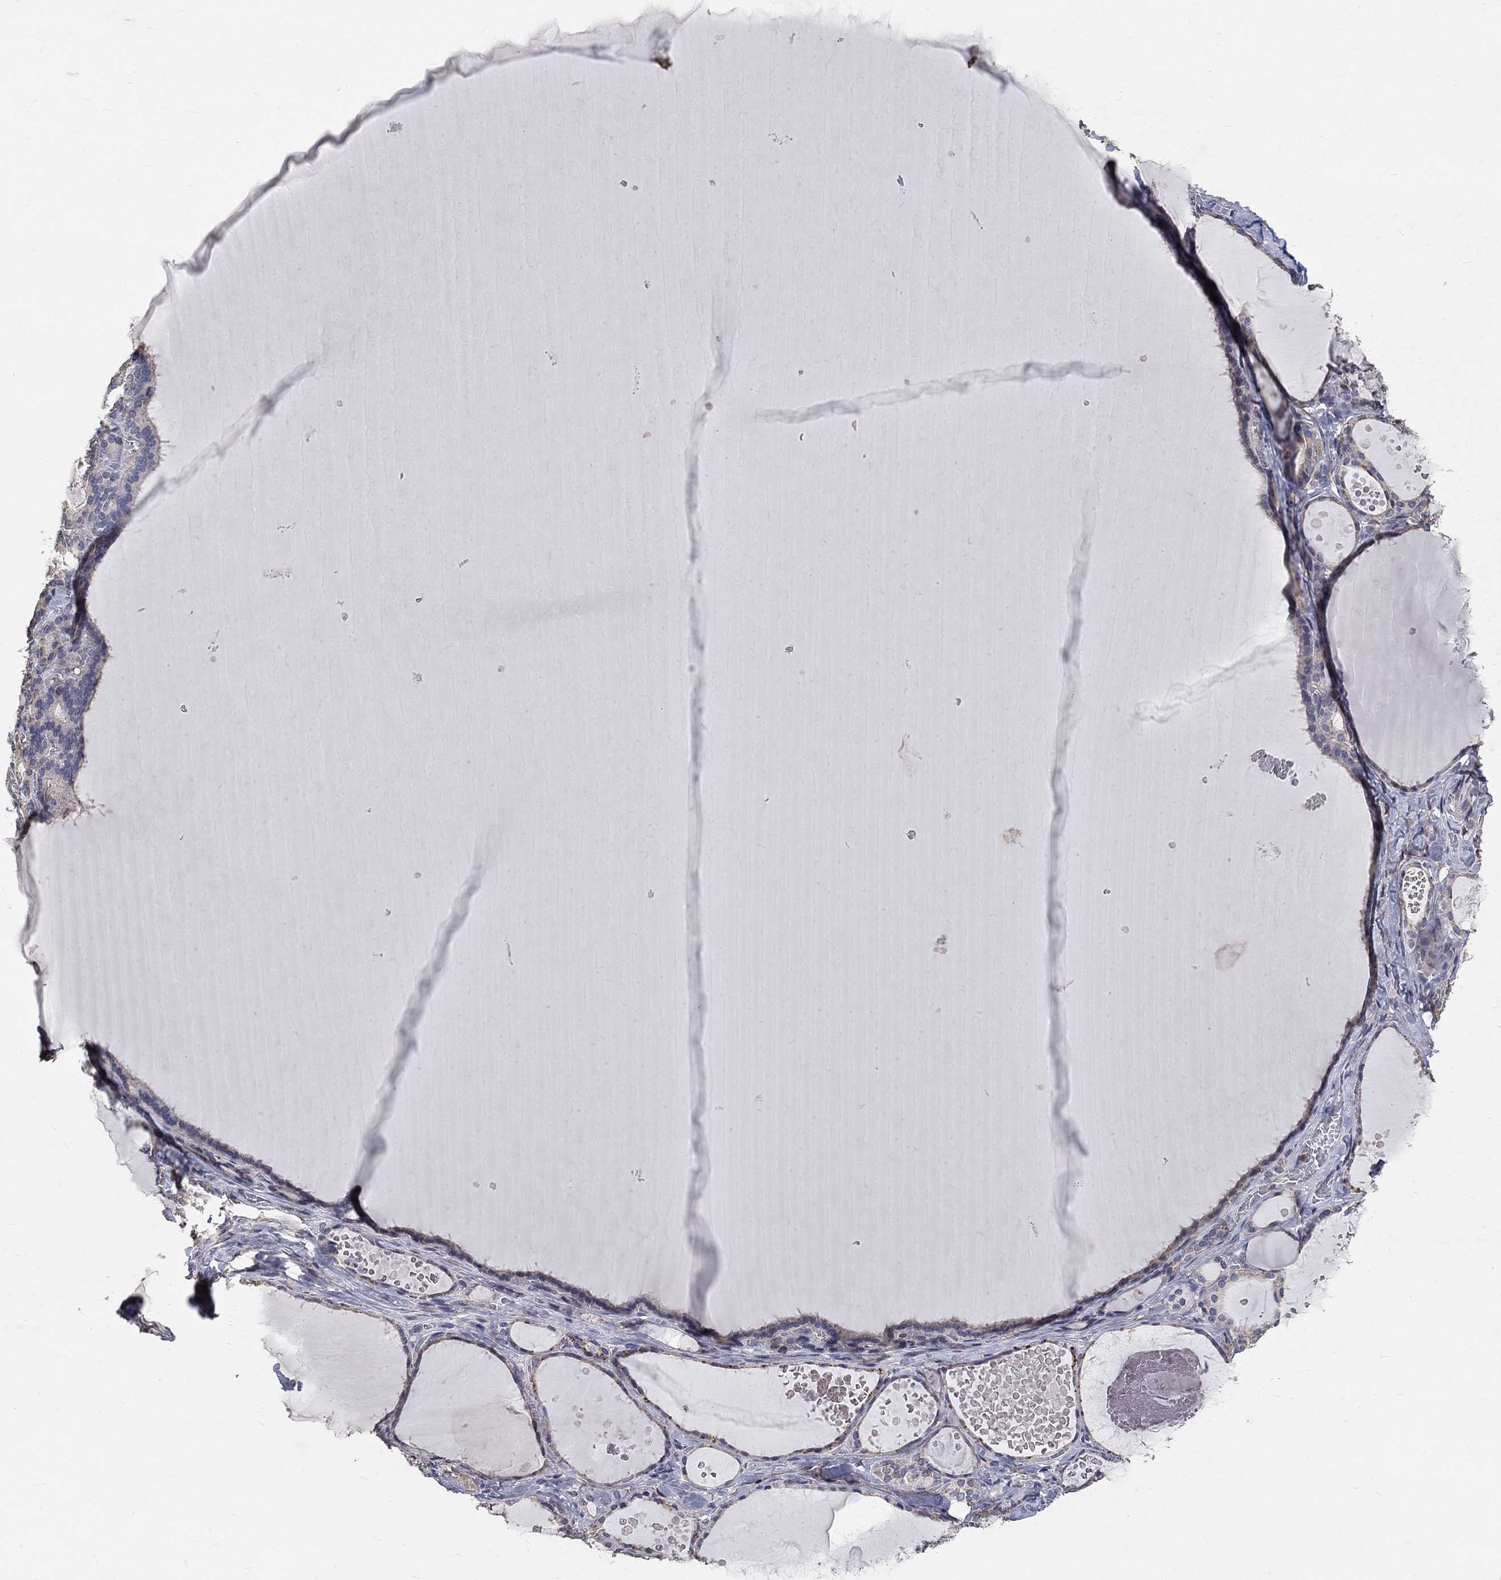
{"staining": {"intensity": "negative", "quantity": "none", "location": "none"}, "tissue": "thyroid gland", "cell_type": "Glandular cells", "image_type": "normal", "snomed": [{"axis": "morphology", "description": "Normal tissue, NOS"}, {"axis": "topography", "description": "Thyroid gland"}], "caption": "Human thyroid gland stained for a protein using IHC exhibits no positivity in glandular cells.", "gene": "CHST5", "patient": {"sex": "female", "age": 56}}